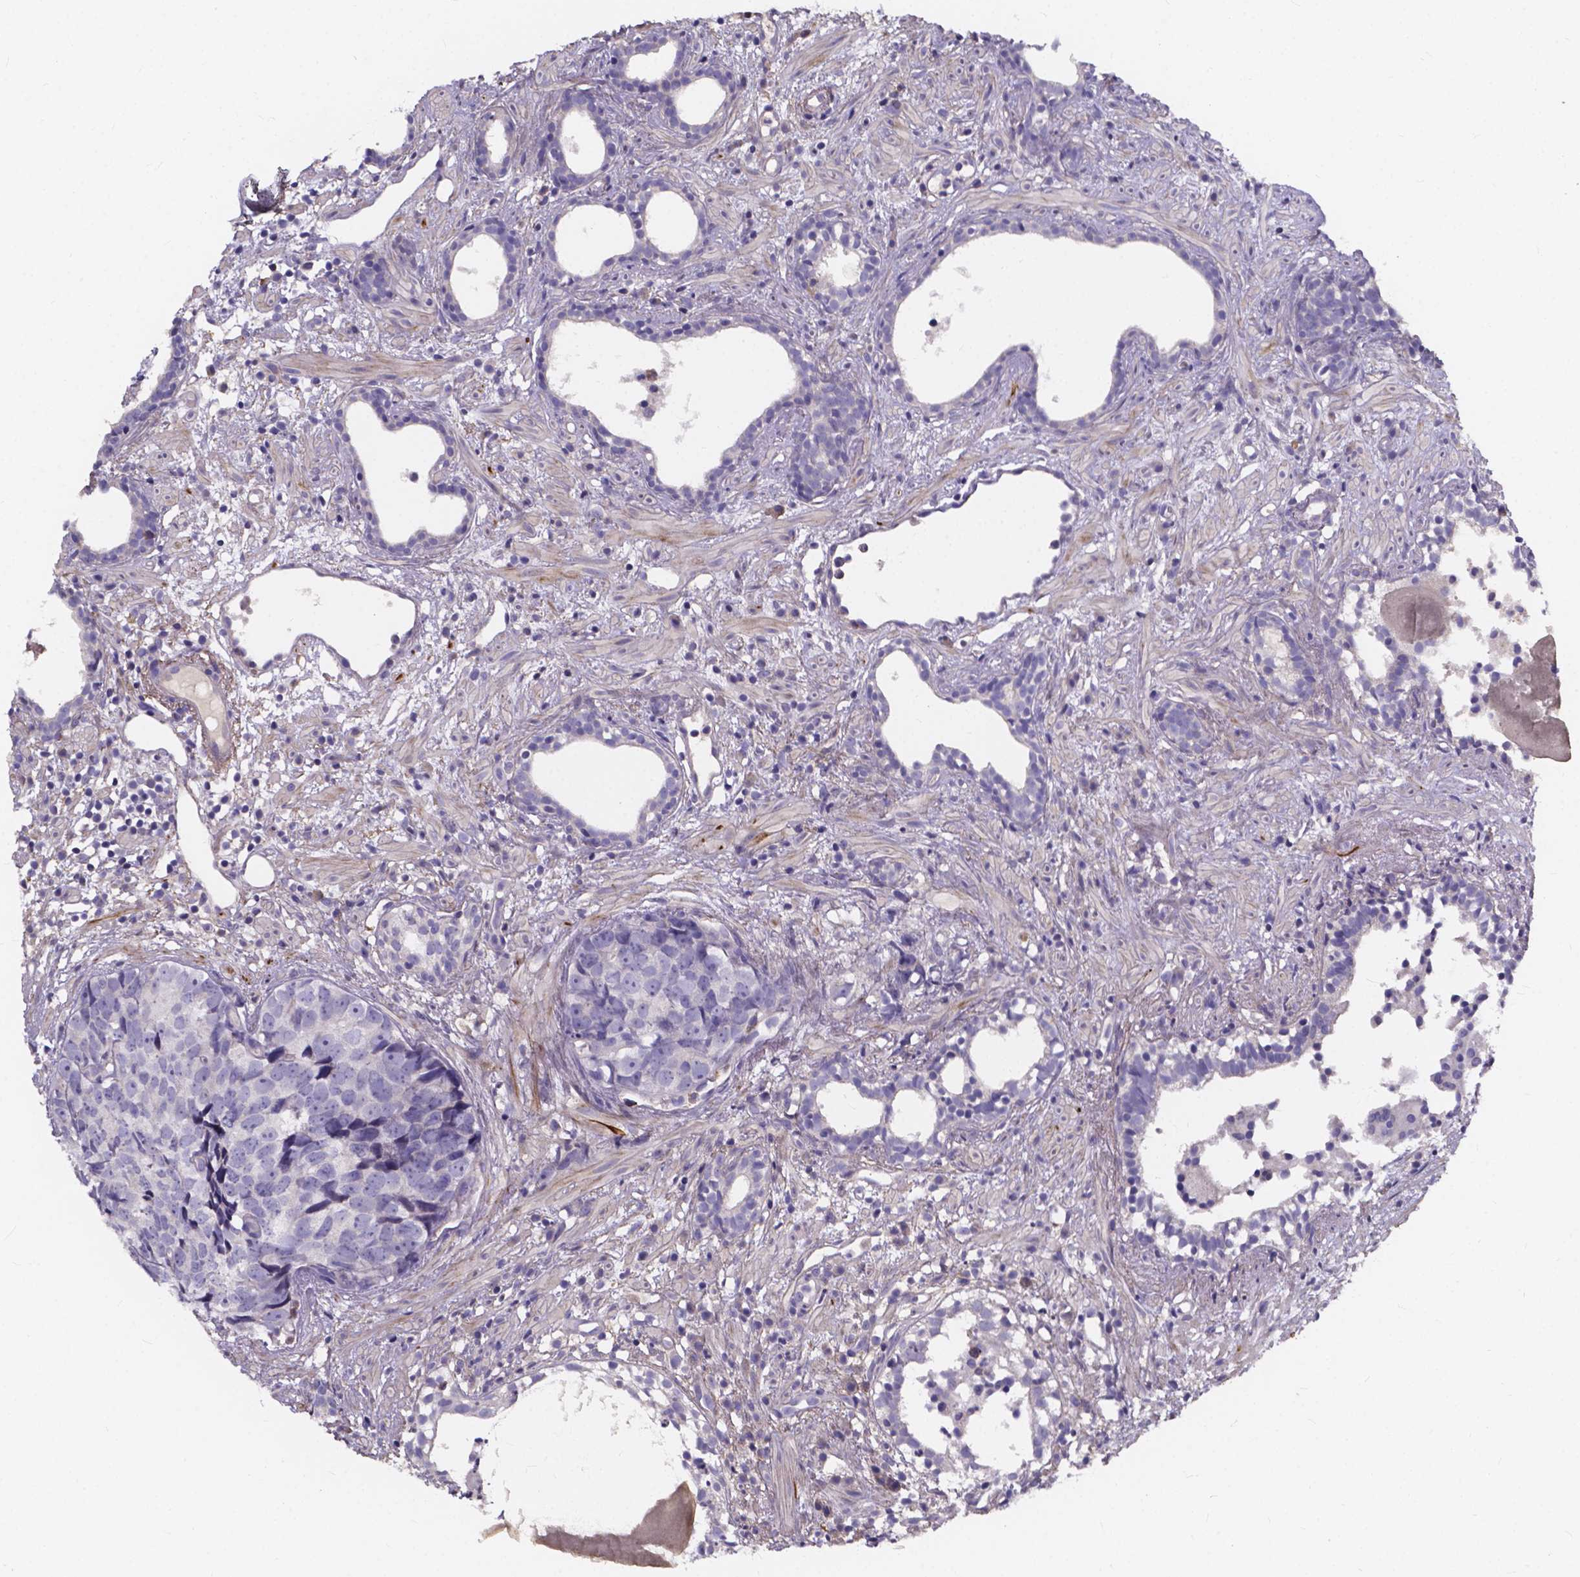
{"staining": {"intensity": "negative", "quantity": "none", "location": "none"}, "tissue": "prostate cancer", "cell_type": "Tumor cells", "image_type": "cancer", "snomed": [{"axis": "morphology", "description": "Adenocarcinoma, High grade"}, {"axis": "topography", "description": "Prostate"}], "caption": "DAB immunohistochemical staining of prostate high-grade adenocarcinoma reveals no significant expression in tumor cells.", "gene": "SPOCD1", "patient": {"sex": "male", "age": 83}}